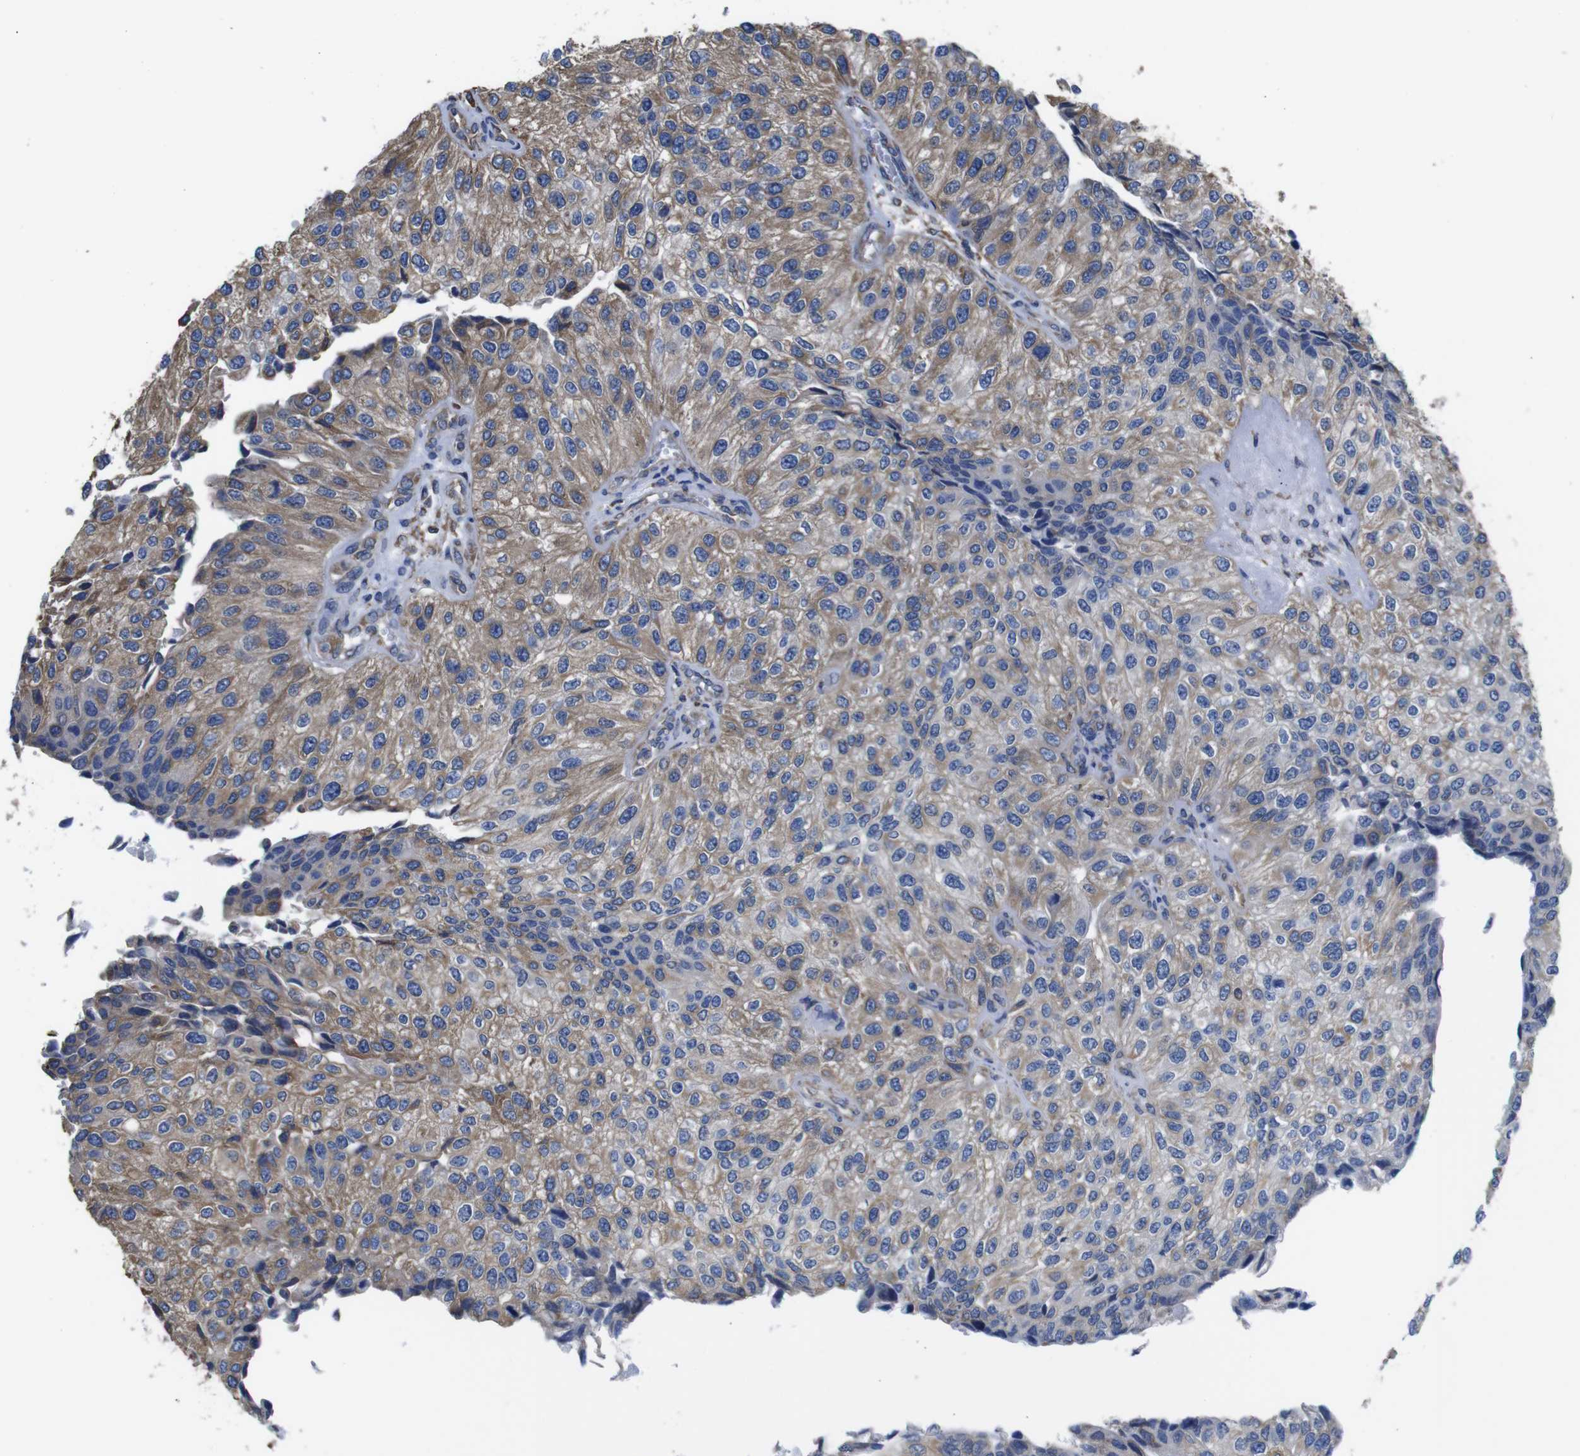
{"staining": {"intensity": "moderate", "quantity": ">75%", "location": "cytoplasmic/membranous"}, "tissue": "urothelial cancer", "cell_type": "Tumor cells", "image_type": "cancer", "snomed": [{"axis": "morphology", "description": "Urothelial carcinoma, High grade"}, {"axis": "topography", "description": "Kidney"}, {"axis": "topography", "description": "Urinary bladder"}], "caption": "Protein analysis of urothelial carcinoma (high-grade) tissue demonstrates moderate cytoplasmic/membranous staining in about >75% of tumor cells.", "gene": "PPIB", "patient": {"sex": "male", "age": 77}}